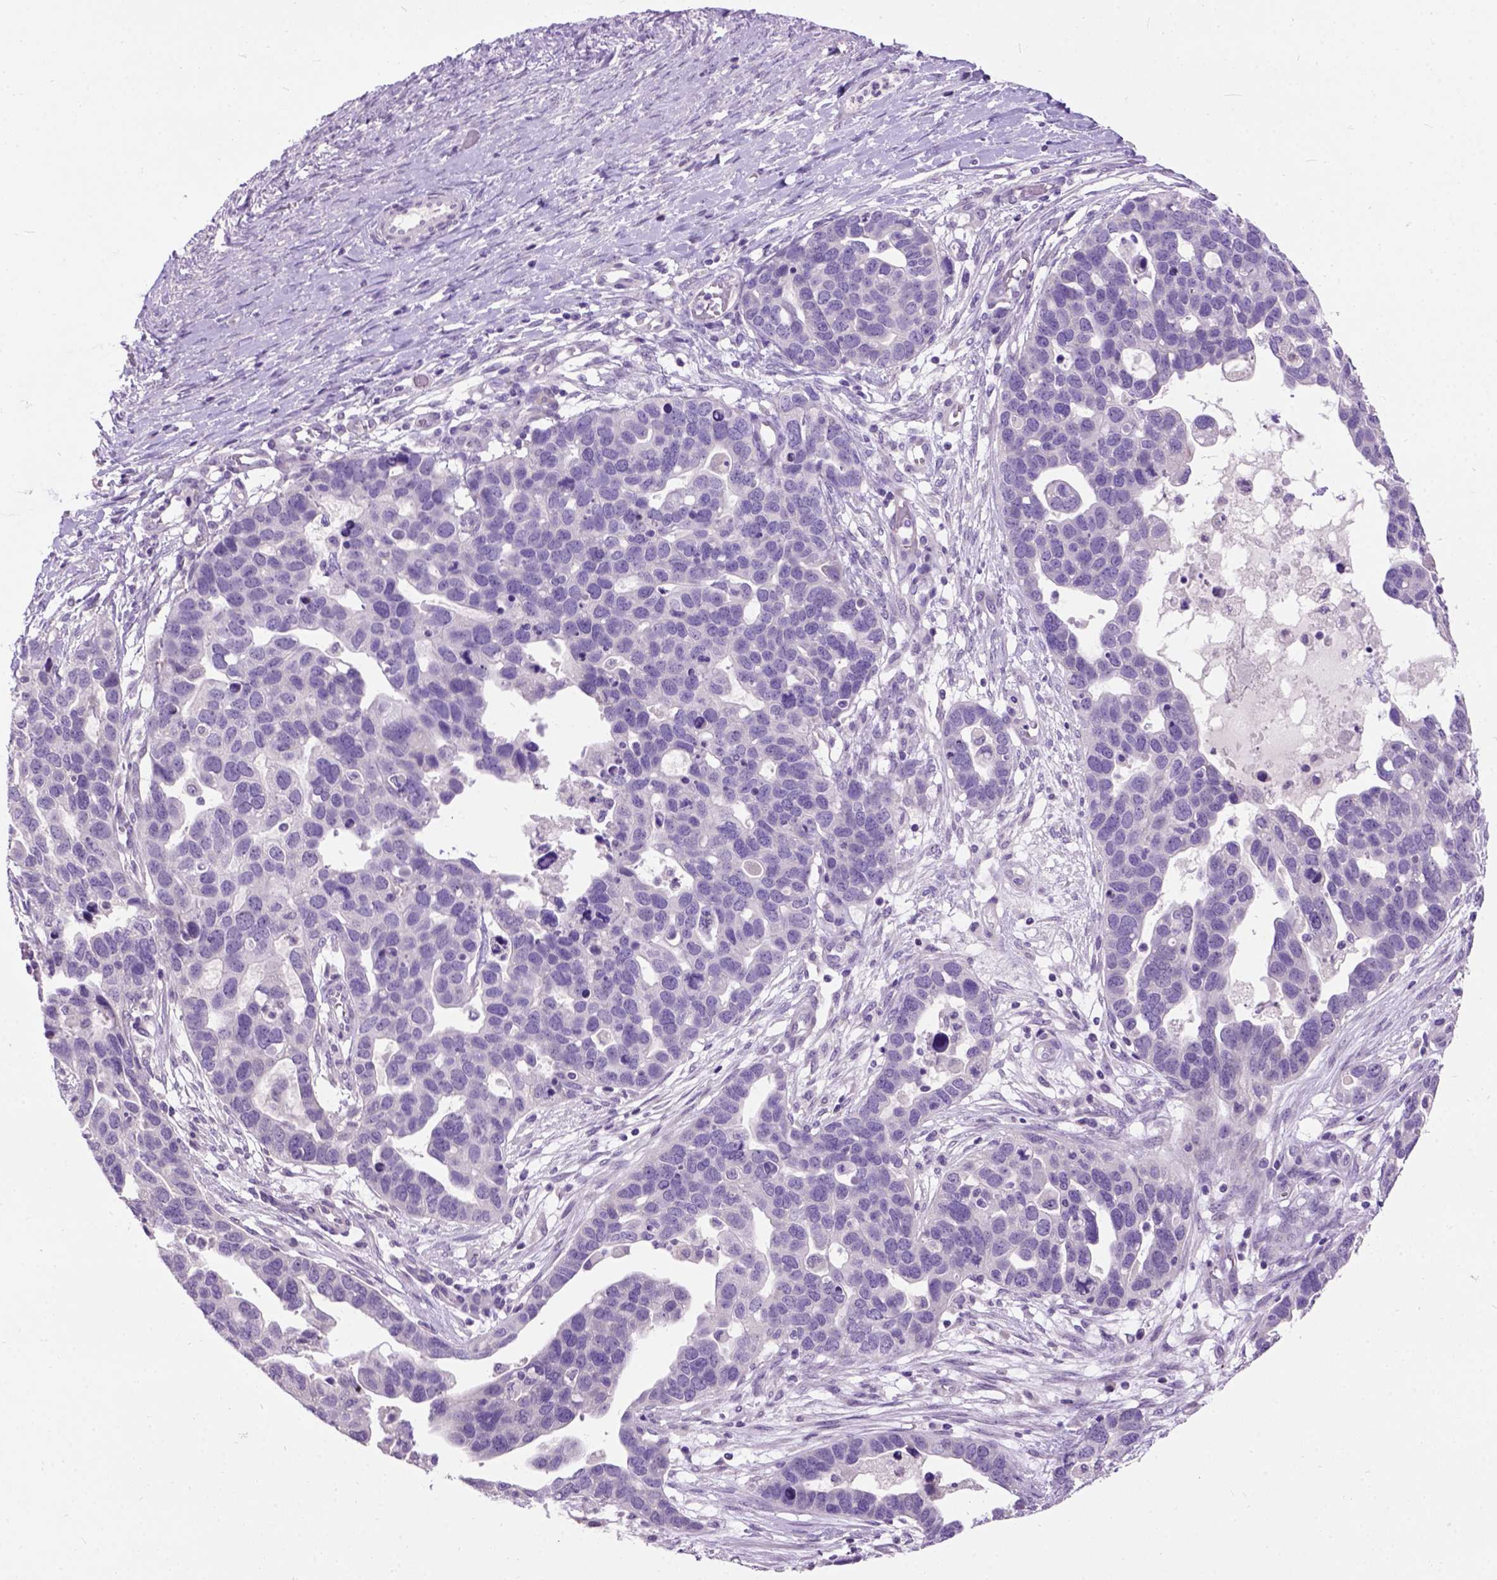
{"staining": {"intensity": "negative", "quantity": "none", "location": "none"}, "tissue": "ovarian cancer", "cell_type": "Tumor cells", "image_type": "cancer", "snomed": [{"axis": "morphology", "description": "Cystadenocarcinoma, serous, NOS"}, {"axis": "topography", "description": "Ovary"}], "caption": "Human ovarian serous cystadenocarcinoma stained for a protein using immunohistochemistry shows no expression in tumor cells.", "gene": "MAPT", "patient": {"sex": "female", "age": 54}}